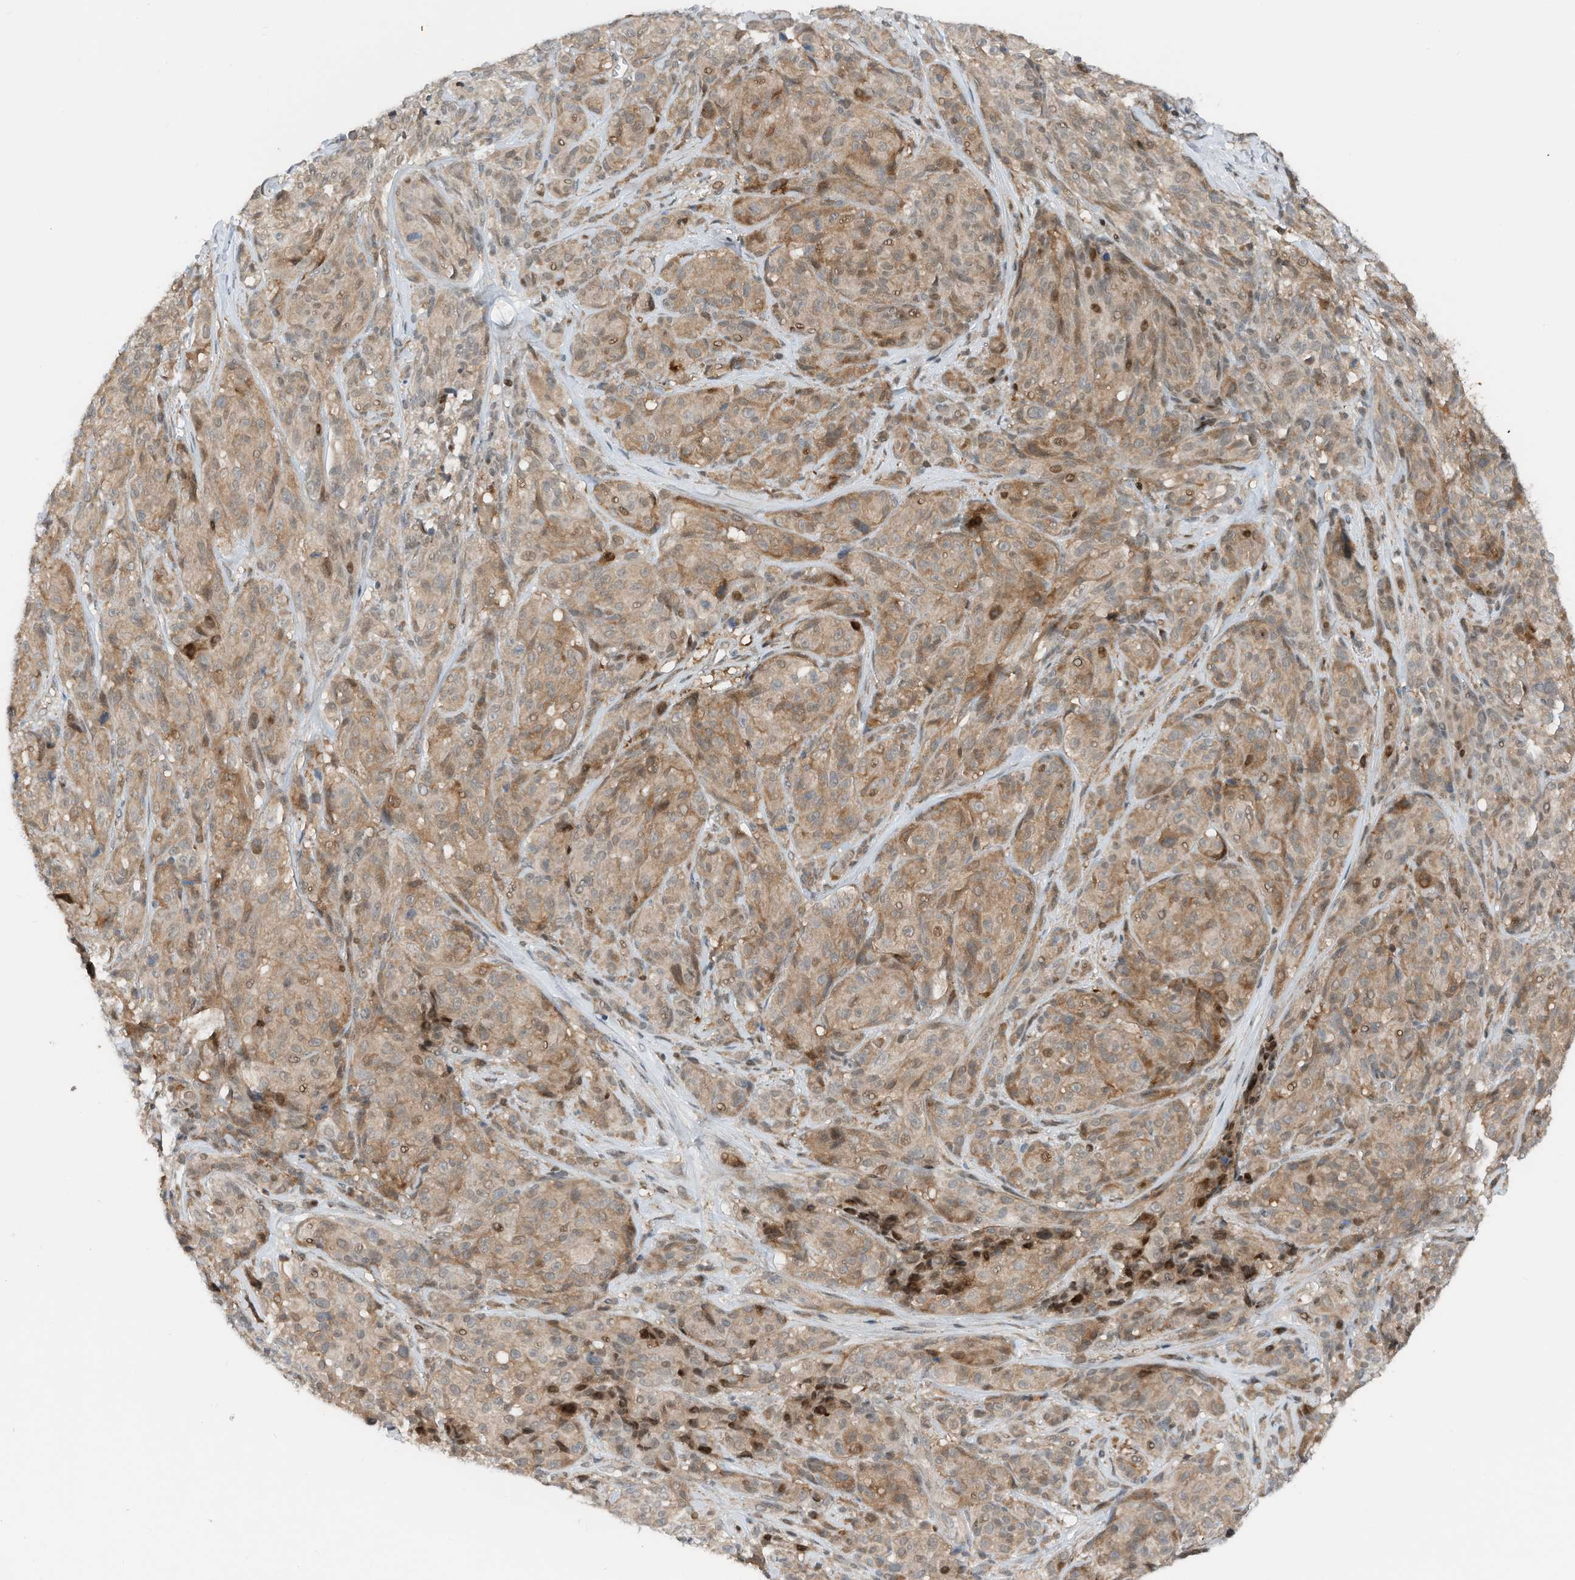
{"staining": {"intensity": "moderate", "quantity": ">75%", "location": "cytoplasmic/membranous,nuclear"}, "tissue": "melanoma", "cell_type": "Tumor cells", "image_type": "cancer", "snomed": [{"axis": "morphology", "description": "Malignant melanoma, NOS"}, {"axis": "topography", "description": "Skin"}], "caption": "High-magnification brightfield microscopy of malignant melanoma stained with DAB (3,3'-diaminobenzidine) (brown) and counterstained with hematoxylin (blue). tumor cells exhibit moderate cytoplasmic/membranous and nuclear staining is present in about>75% of cells.", "gene": "RMND1", "patient": {"sex": "male", "age": 73}}